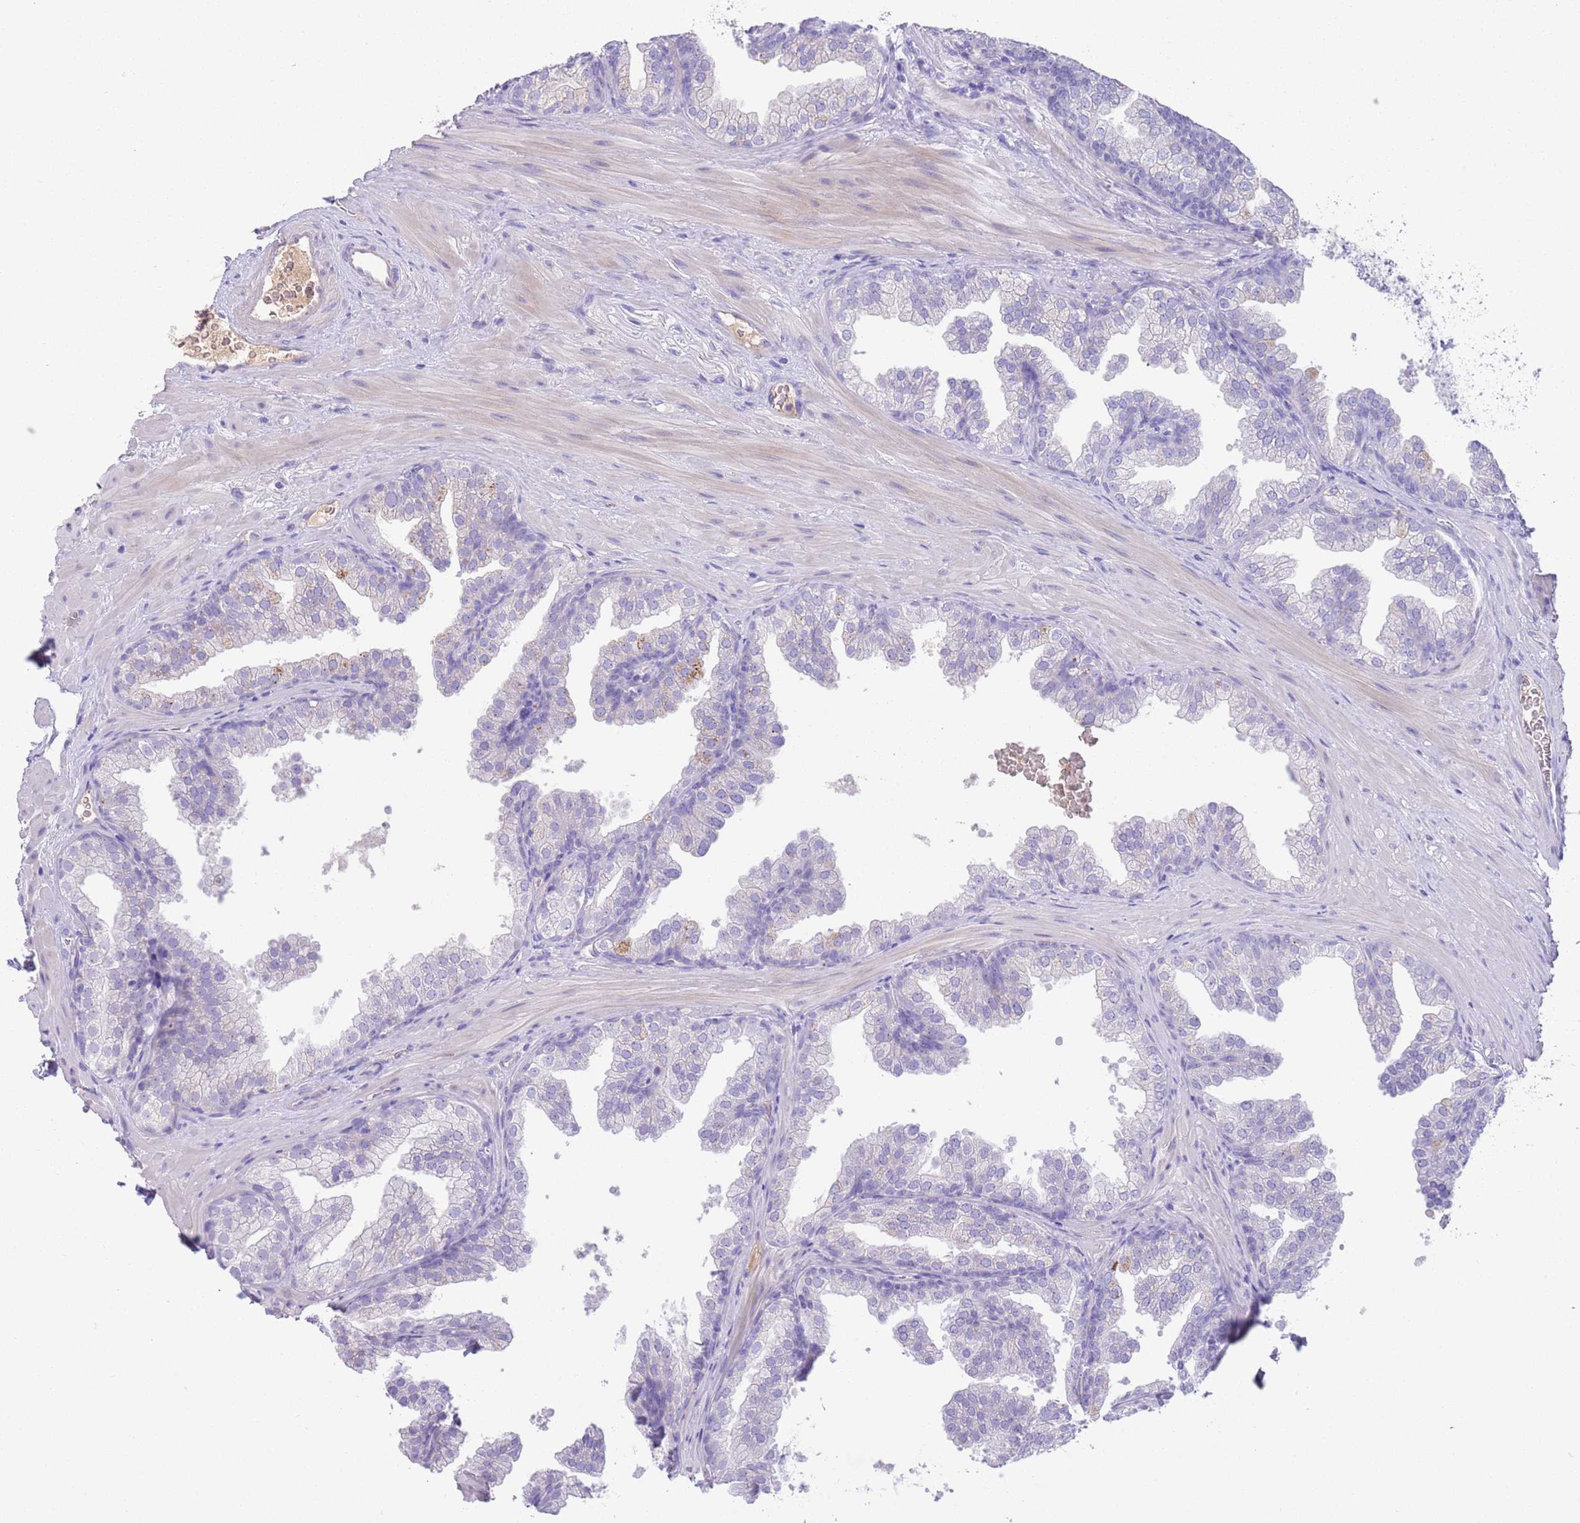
{"staining": {"intensity": "negative", "quantity": "none", "location": "none"}, "tissue": "prostate", "cell_type": "Glandular cells", "image_type": "normal", "snomed": [{"axis": "morphology", "description": "Normal tissue, NOS"}, {"axis": "topography", "description": "Prostate"}], "caption": "Immunohistochemistry micrograph of normal prostate: prostate stained with DAB shows no significant protein expression in glandular cells. (DAB immunohistochemistry with hematoxylin counter stain).", "gene": "IGFL4", "patient": {"sex": "male", "age": 37}}